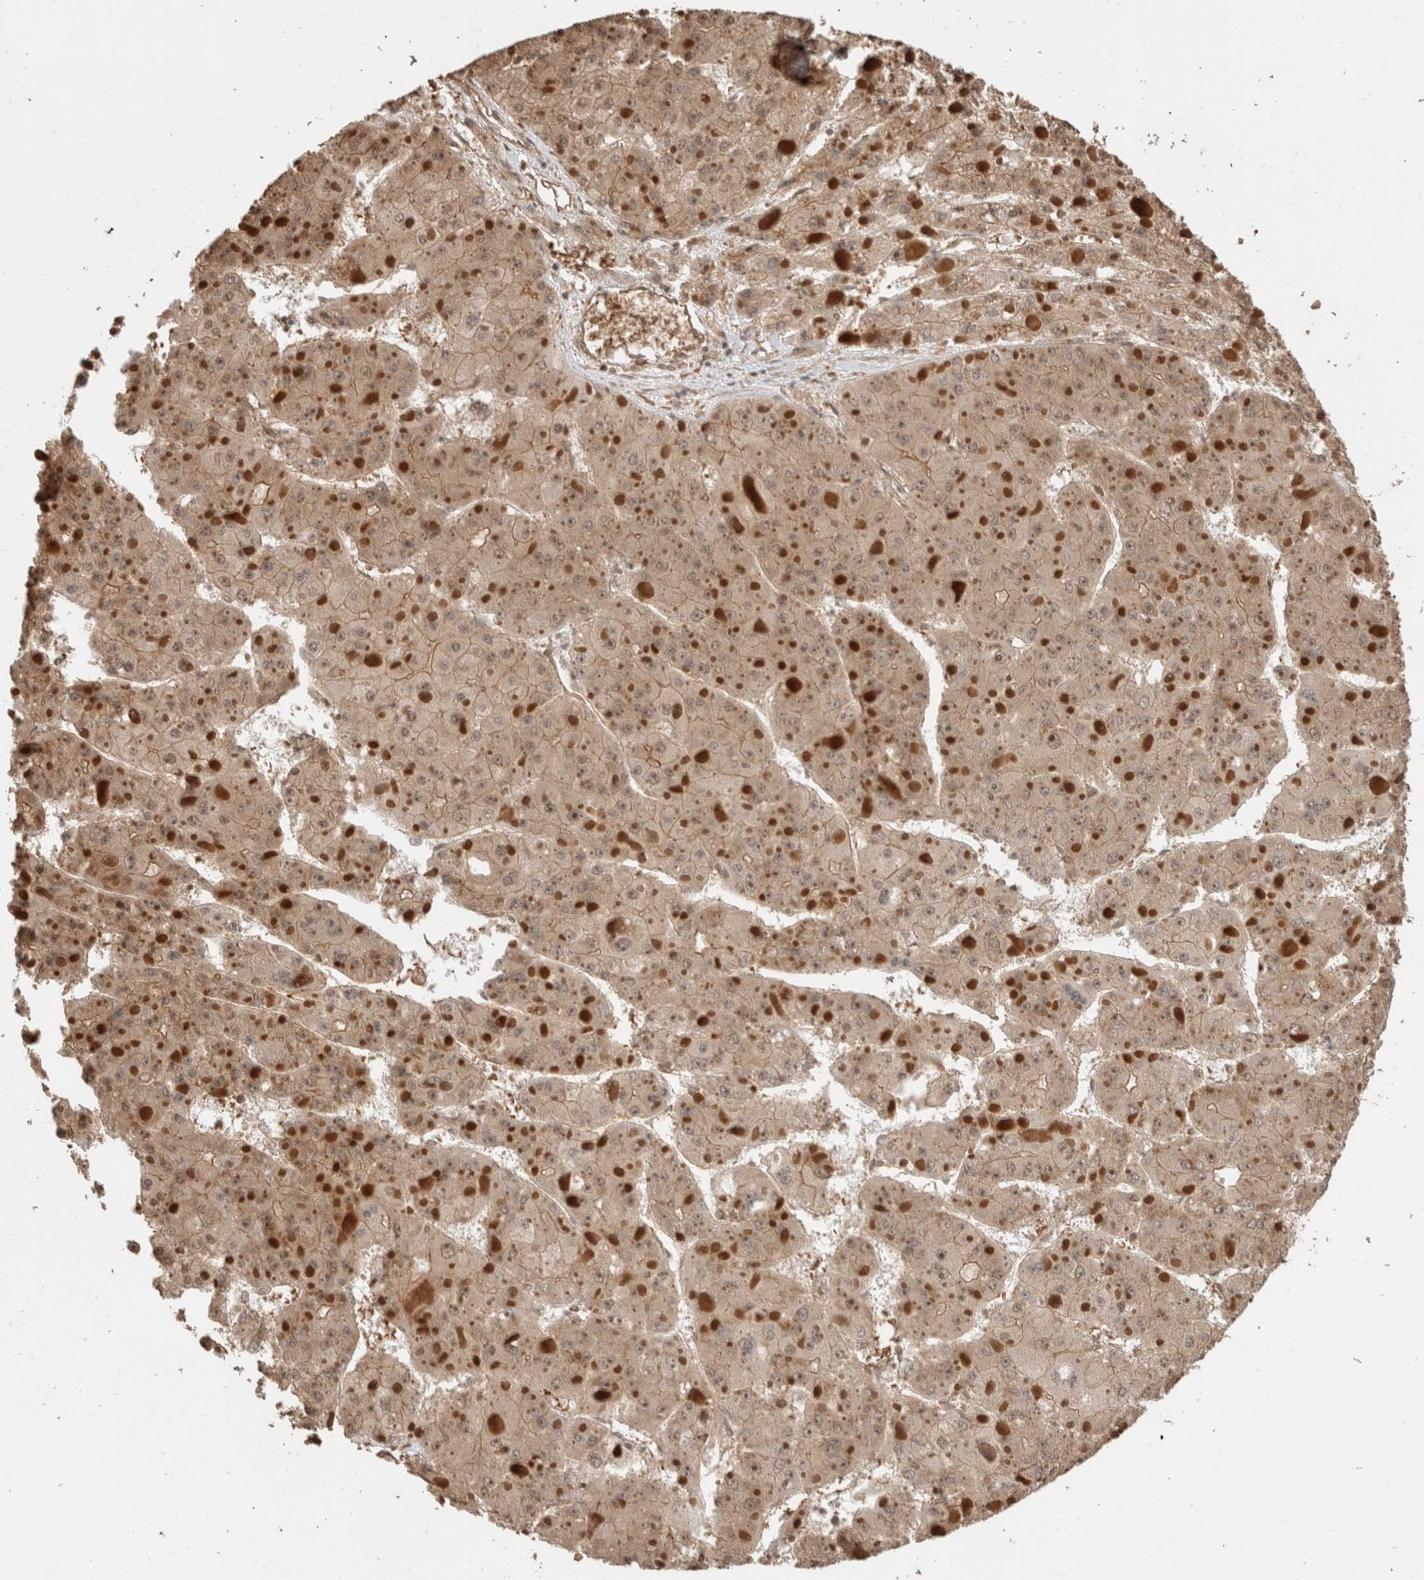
{"staining": {"intensity": "moderate", "quantity": ">75%", "location": "cytoplasmic/membranous"}, "tissue": "liver cancer", "cell_type": "Tumor cells", "image_type": "cancer", "snomed": [{"axis": "morphology", "description": "Carcinoma, Hepatocellular, NOS"}, {"axis": "topography", "description": "Liver"}], "caption": "Protein expression analysis of human liver cancer (hepatocellular carcinoma) reveals moderate cytoplasmic/membranous staining in about >75% of tumor cells. The staining was performed using DAB to visualize the protein expression in brown, while the nuclei were stained in blue with hematoxylin (Magnification: 20x).", "gene": "OTUD6B", "patient": {"sex": "female", "age": 73}}